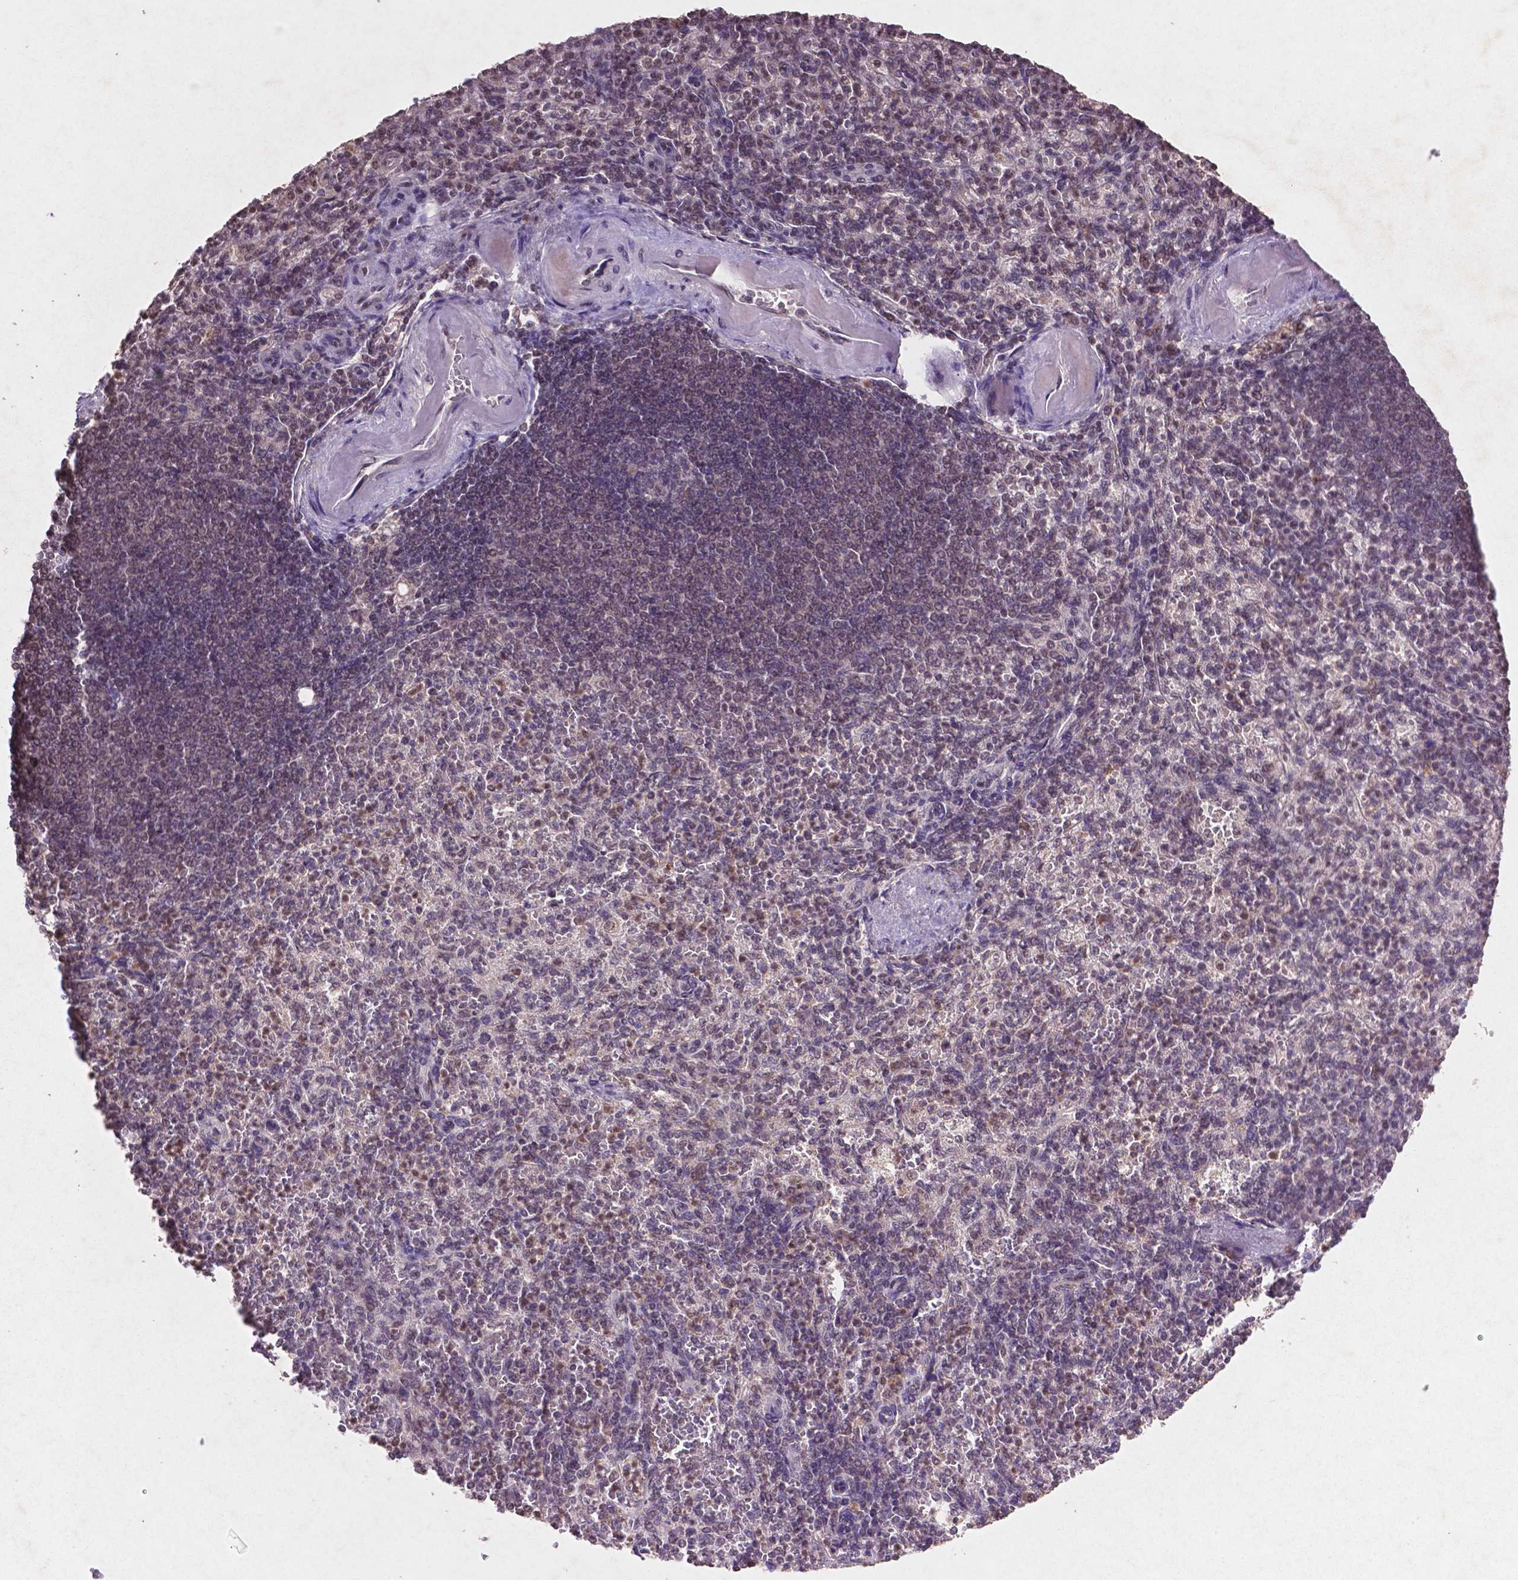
{"staining": {"intensity": "negative", "quantity": "none", "location": "none"}, "tissue": "spleen", "cell_type": "Cells in red pulp", "image_type": "normal", "snomed": [{"axis": "morphology", "description": "Normal tissue, NOS"}, {"axis": "topography", "description": "Spleen"}], "caption": "This photomicrograph is of benign spleen stained with immunohistochemistry (IHC) to label a protein in brown with the nuclei are counter-stained blue. There is no positivity in cells in red pulp. The staining was performed using DAB to visualize the protein expression in brown, while the nuclei were stained in blue with hematoxylin (Magnification: 20x).", "gene": "GLRX", "patient": {"sex": "female", "age": 74}}